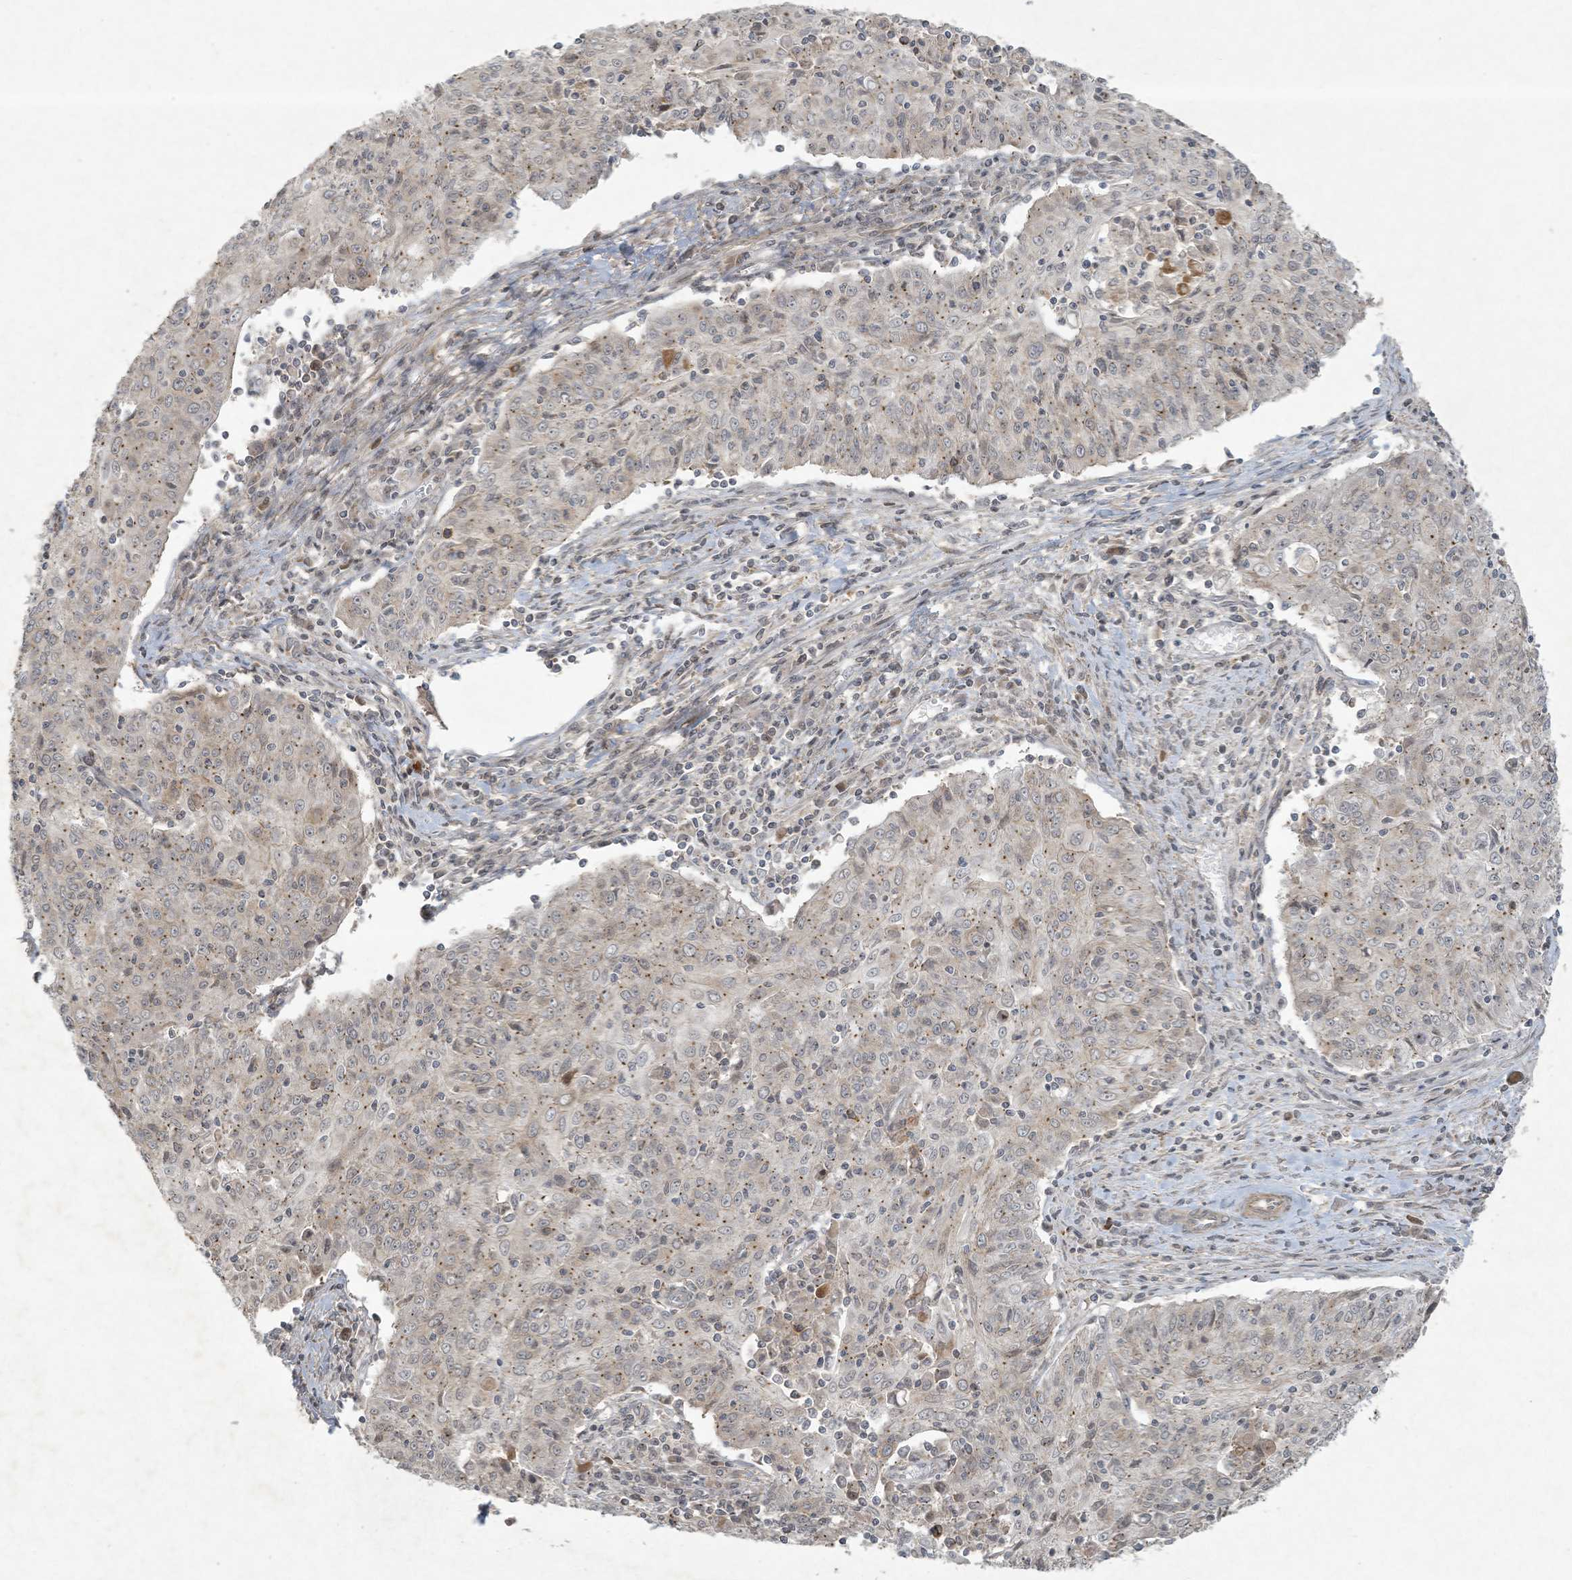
{"staining": {"intensity": "negative", "quantity": "none", "location": "none"}, "tissue": "cervical cancer", "cell_type": "Tumor cells", "image_type": "cancer", "snomed": [{"axis": "morphology", "description": "Squamous cell carcinoma, NOS"}, {"axis": "topography", "description": "Cervix"}], "caption": "An image of cervical cancer stained for a protein reveals no brown staining in tumor cells. Nuclei are stained in blue.", "gene": "ZNF263", "patient": {"sex": "female", "age": 48}}